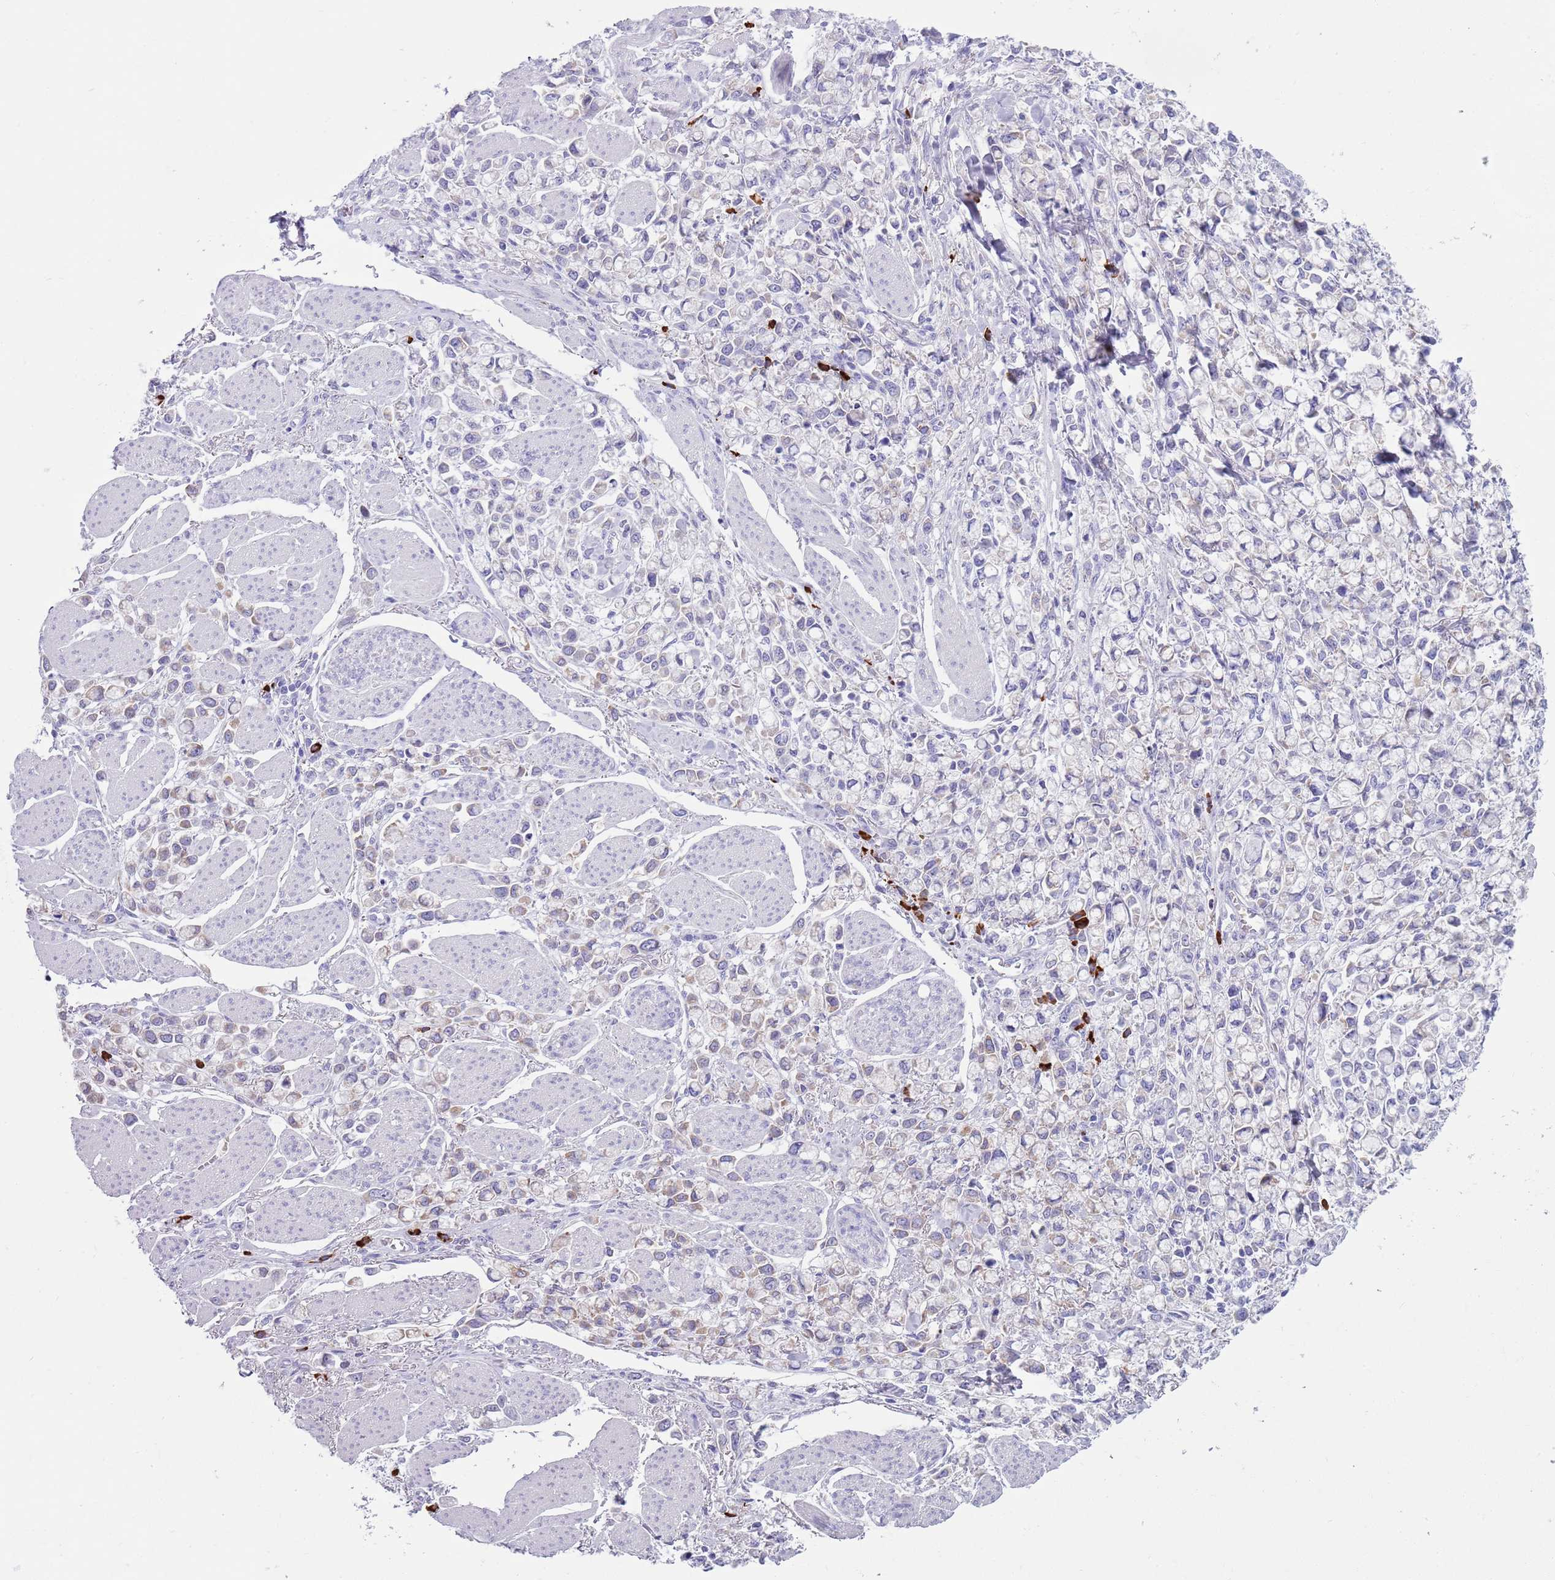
{"staining": {"intensity": "negative", "quantity": "none", "location": "none"}, "tissue": "stomach cancer", "cell_type": "Tumor cells", "image_type": "cancer", "snomed": [{"axis": "morphology", "description": "Adenocarcinoma, NOS"}, {"axis": "topography", "description": "Stomach"}], "caption": "Tumor cells are negative for protein expression in human adenocarcinoma (stomach). (Brightfield microscopy of DAB immunohistochemistry at high magnification).", "gene": "LY6G5B", "patient": {"sex": "female", "age": 81}}